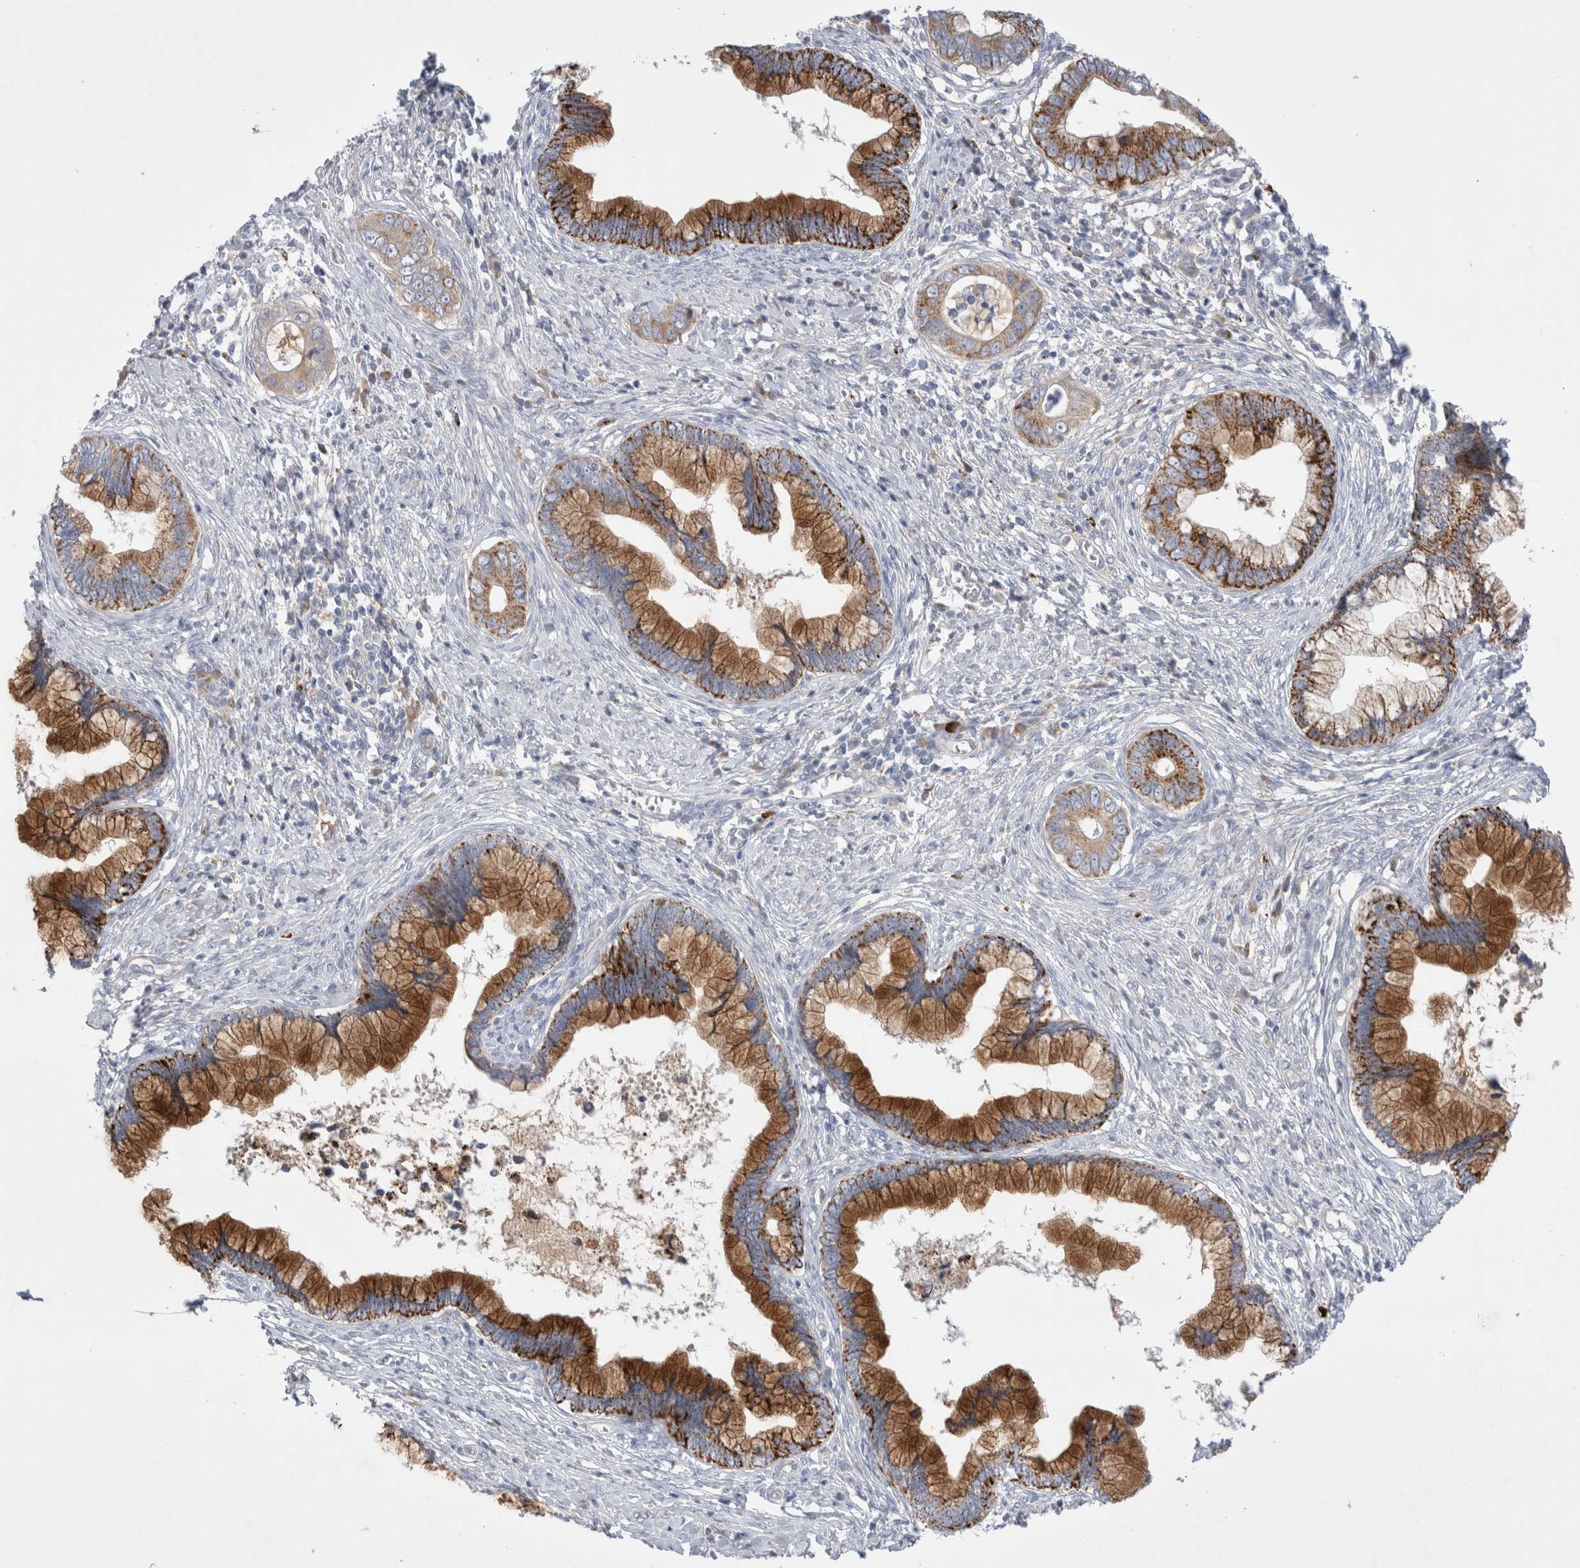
{"staining": {"intensity": "strong", "quantity": ">75%", "location": "cytoplasmic/membranous"}, "tissue": "cervical cancer", "cell_type": "Tumor cells", "image_type": "cancer", "snomed": [{"axis": "morphology", "description": "Adenocarcinoma, NOS"}, {"axis": "topography", "description": "Cervix"}], "caption": "Immunohistochemistry histopathology image of neoplastic tissue: cervical cancer (adenocarcinoma) stained using immunohistochemistry exhibits high levels of strong protein expression localized specifically in the cytoplasmic/membranous of tumor cells, appearing as a cytoplasmic/membranous brown color.", "gene": "RBM12B", "patient": {"sex": "female", "age": 44}}